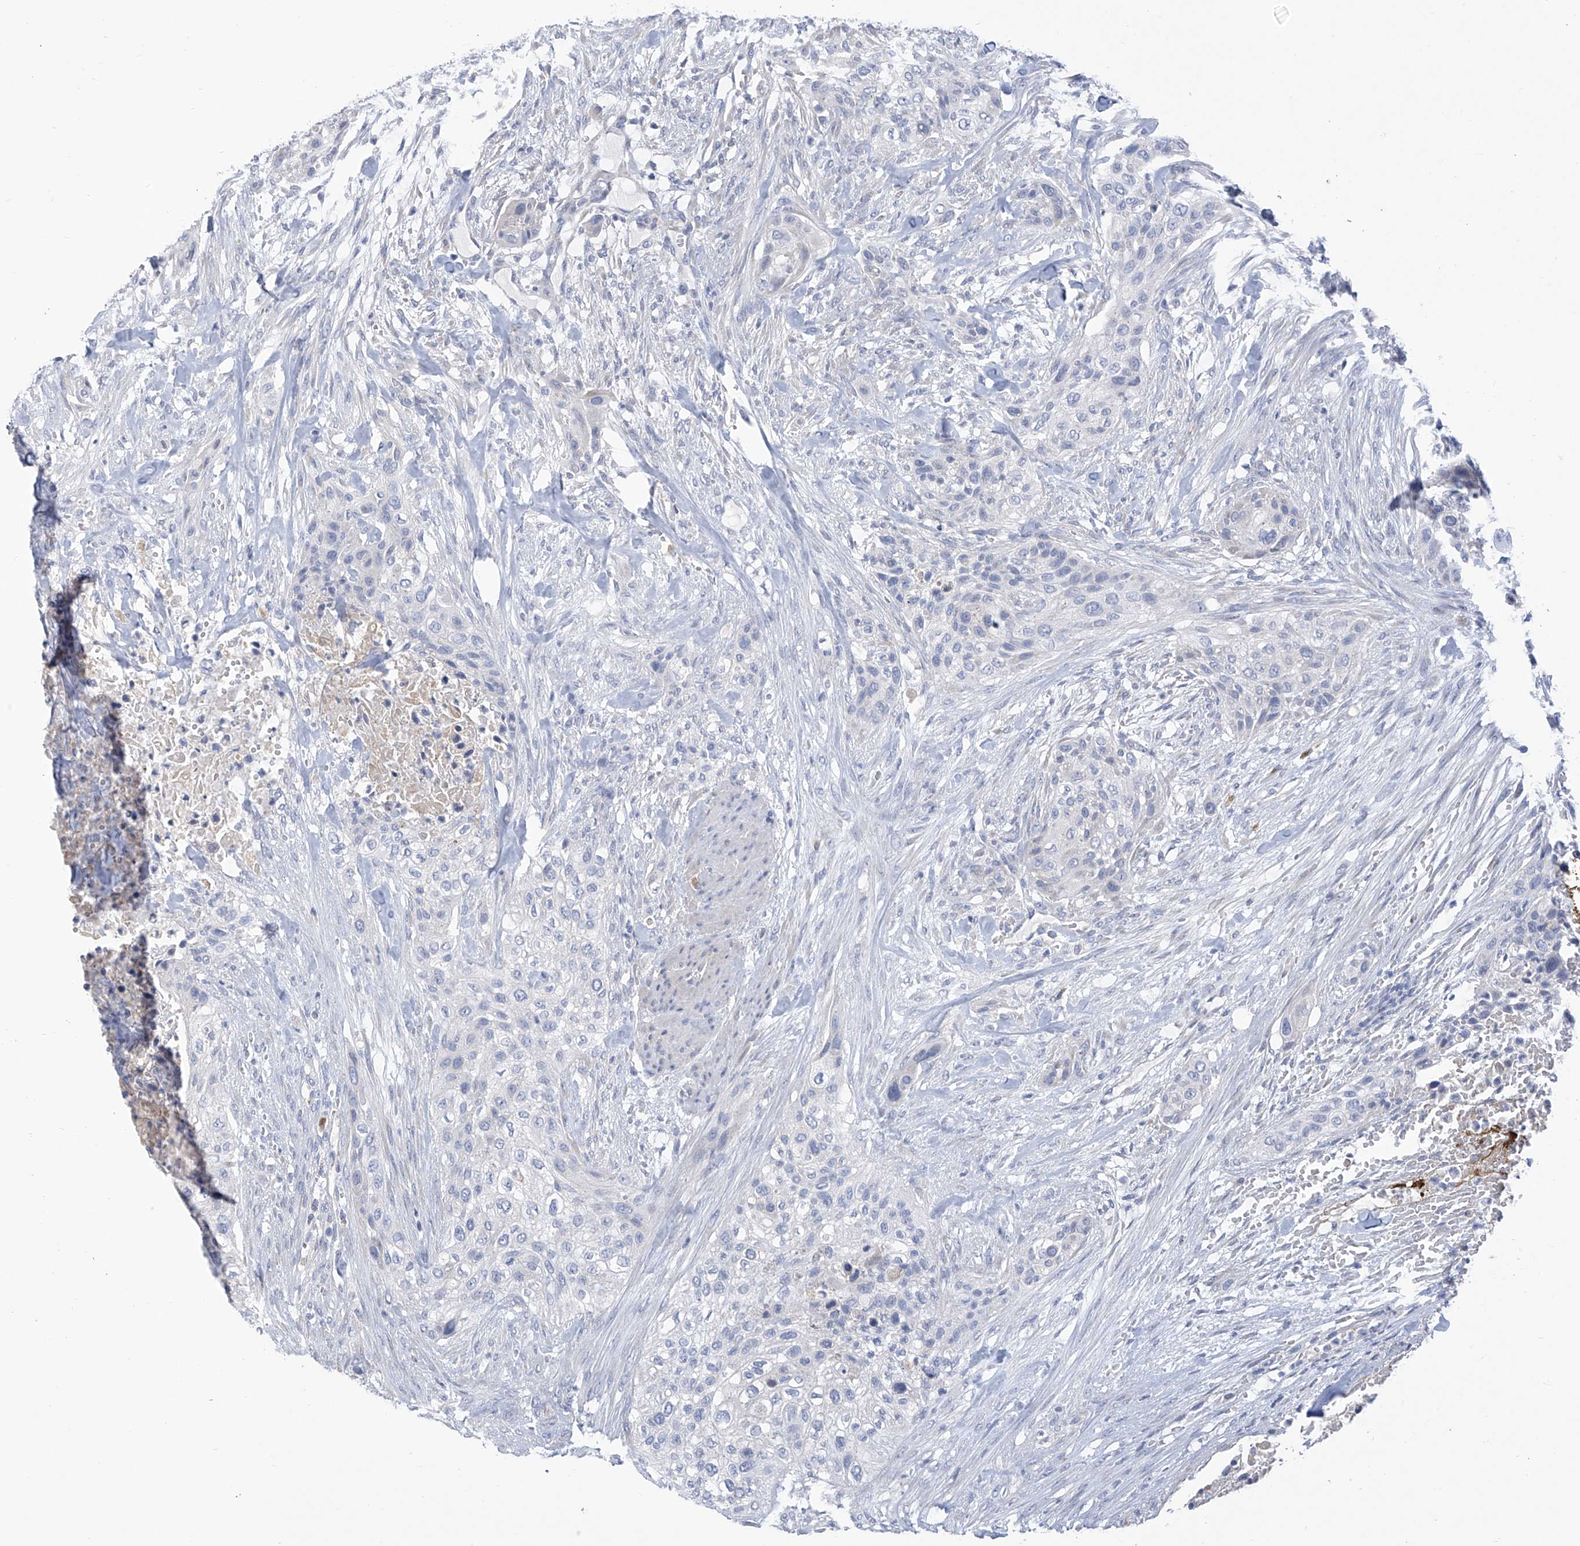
{"staining": {"intensity": "negative", "quantity": "none", "location": "none"}, "tissue": "urothelial cancer", "cell_type": "Tumor cells", "image_type": "cancer", "snomed": [{"axis": "morphology", "description": "Urothelial carcinoma, High grade"}, {"axis": "topography", "description": "Urinary bladder"}], "caption": "The image displays no significant expression in tumor cells of urothelial carcinoma (high-grade).", "gene": "SLCO4A1", "patient": {"sex": "male", "age": 35}}